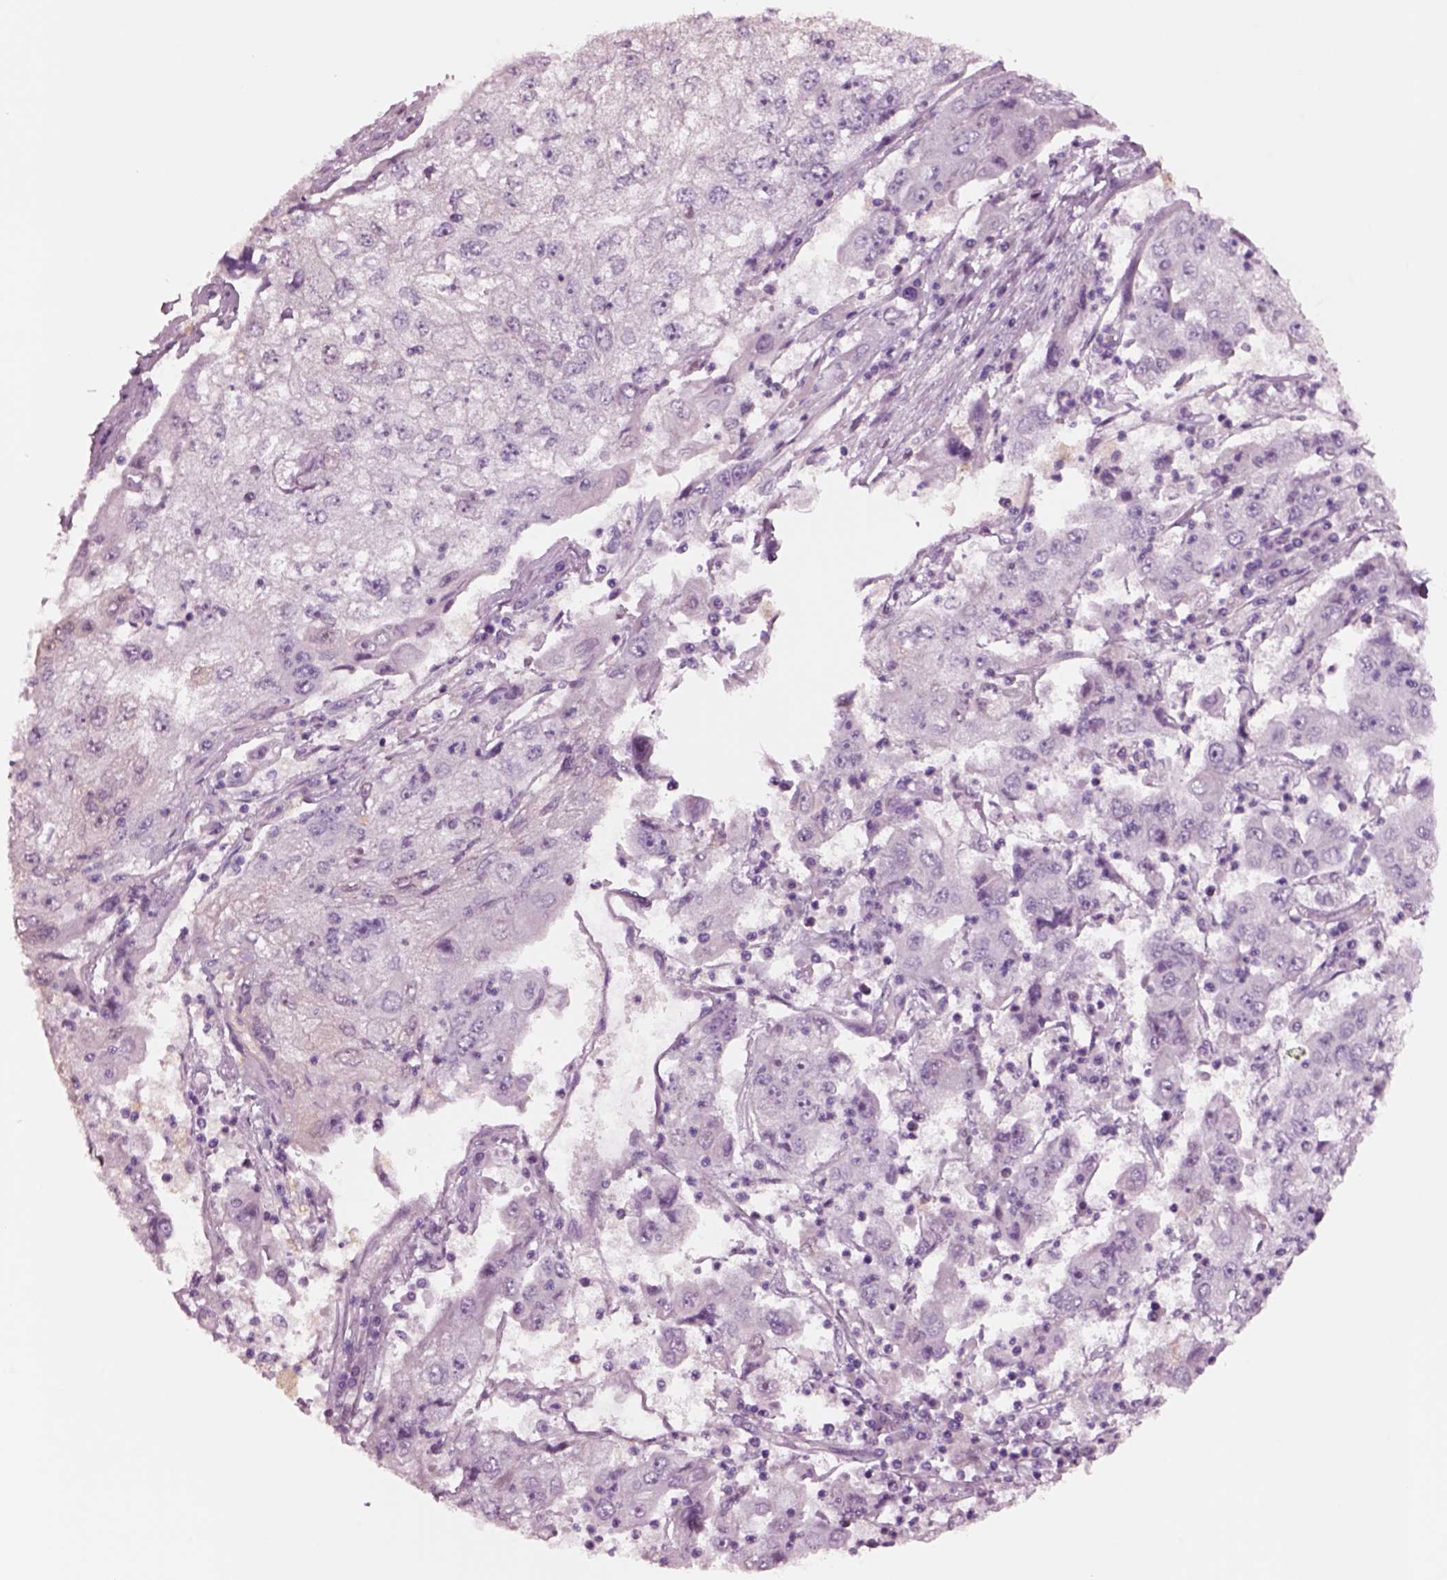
{"staining": {"intensity": "negative", "quantity": "none", "location": "none"}, "tissue": "cervical cancer", "cell_type": "Tumor cells", "image_type": "cancer", "snomed": [{"axis": "morphology", "description": "Squamous cell carcinoma, NOS"}, {"axis": "topography", "description": "Cervix"}], "caption": "Immunohistochemistry histopathology image of neoplastic tissue: squamous cell carcinoma (cervical) stained with DAB exhibits no significant protein expression in tumor cells.", "gene": "NMRK2", "patient": {"sex": "female", "age": 36}}